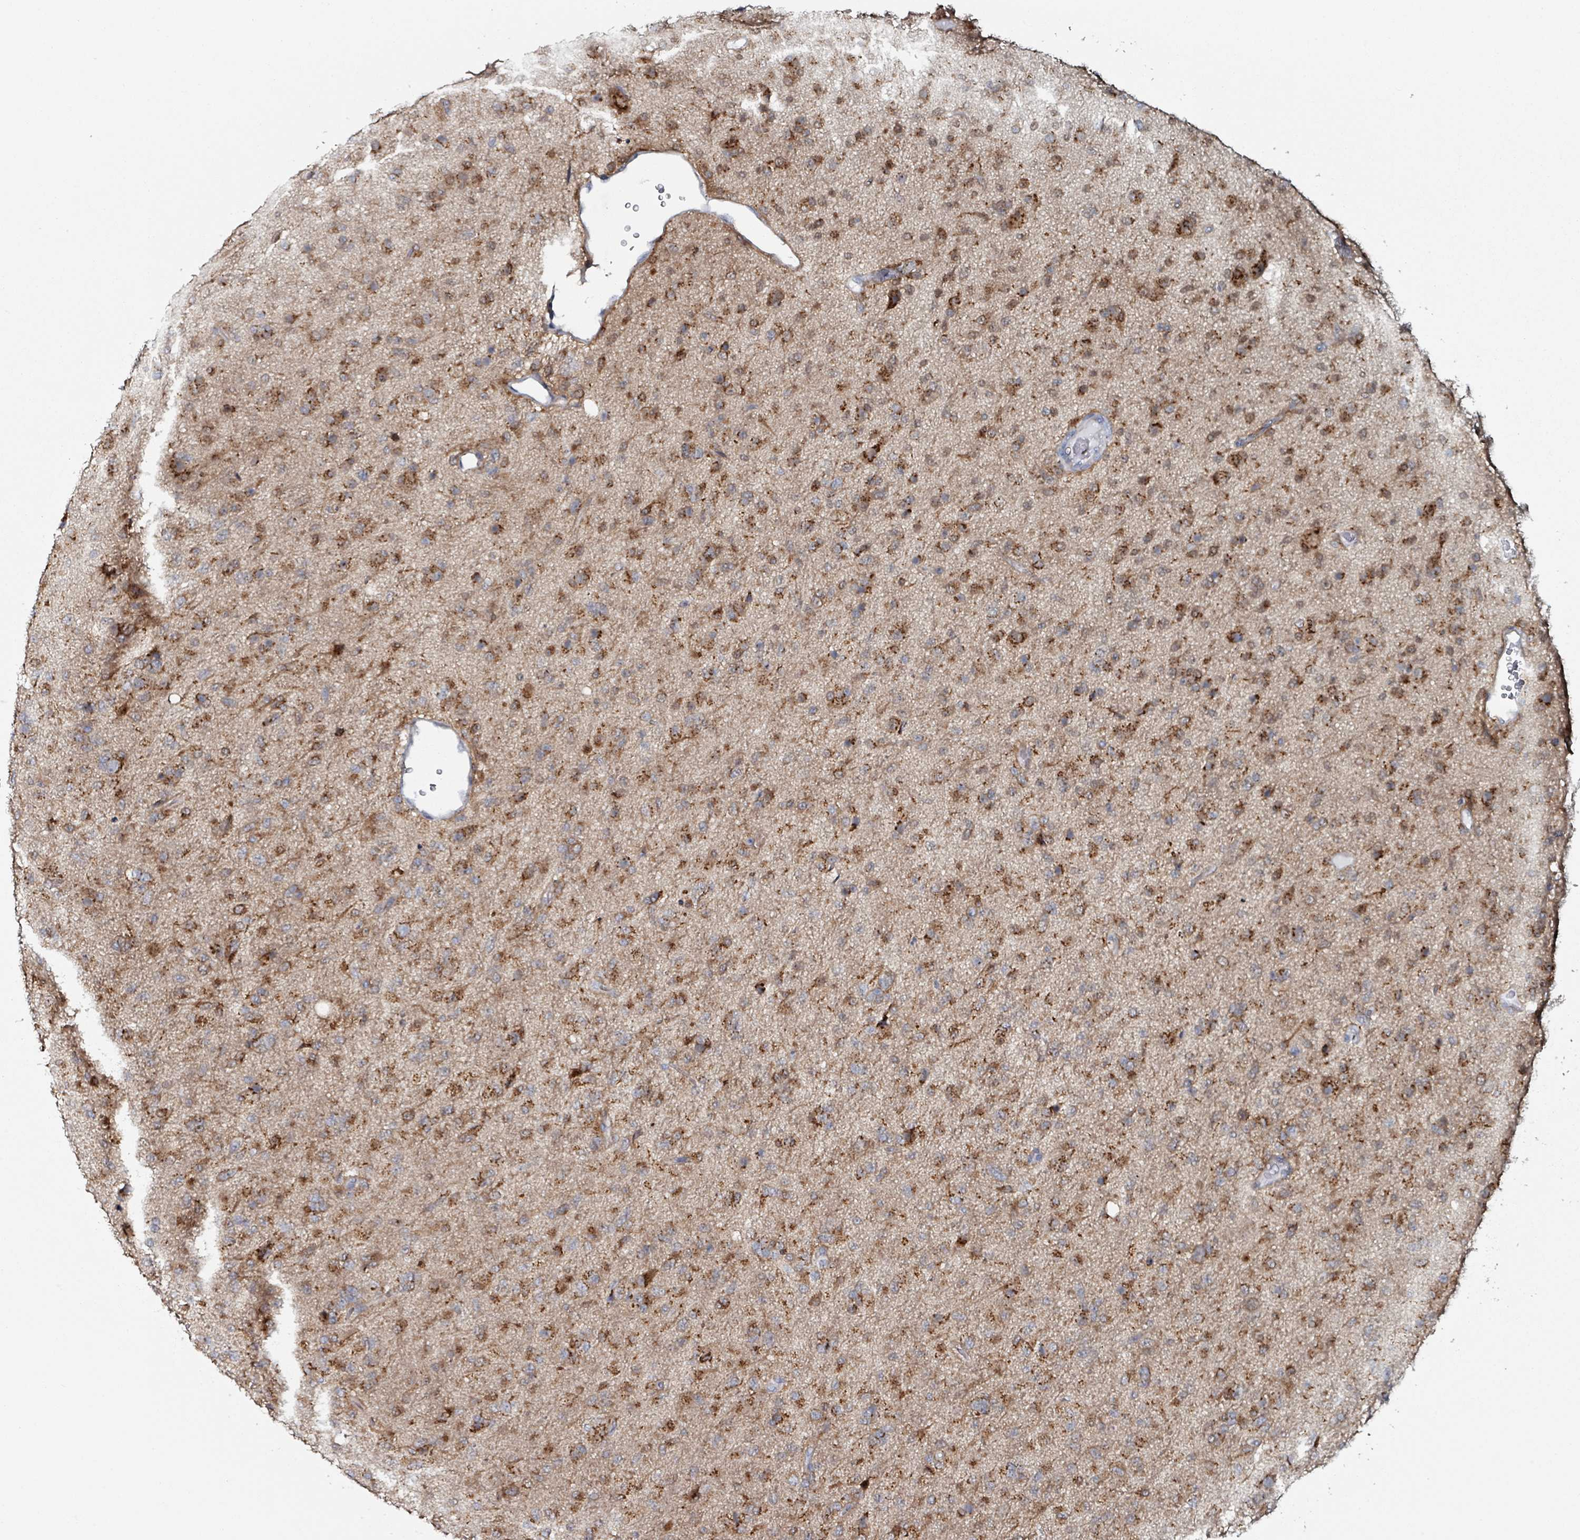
{"staining": {"intensity": "strong", "quantity": ">75%", "location": "cytoplasmic/membranous"}, "tissue": "glioma", "cell_type": "Tumor cells", "image_type": "cancer", "snomed": [{"axis": "morphology", "description": "Glioma, malignant, Low grade"}, {"axis": "topography", "description": "Brain"}], "caption": "Immunohistochemical staining of human glioma demonstrates high levels of strong cytoplasmic/membranous positivity in about >75% of tumor cells.", "gene": "B3GAT3", "patient": {"sex": "male", "age": 65}}